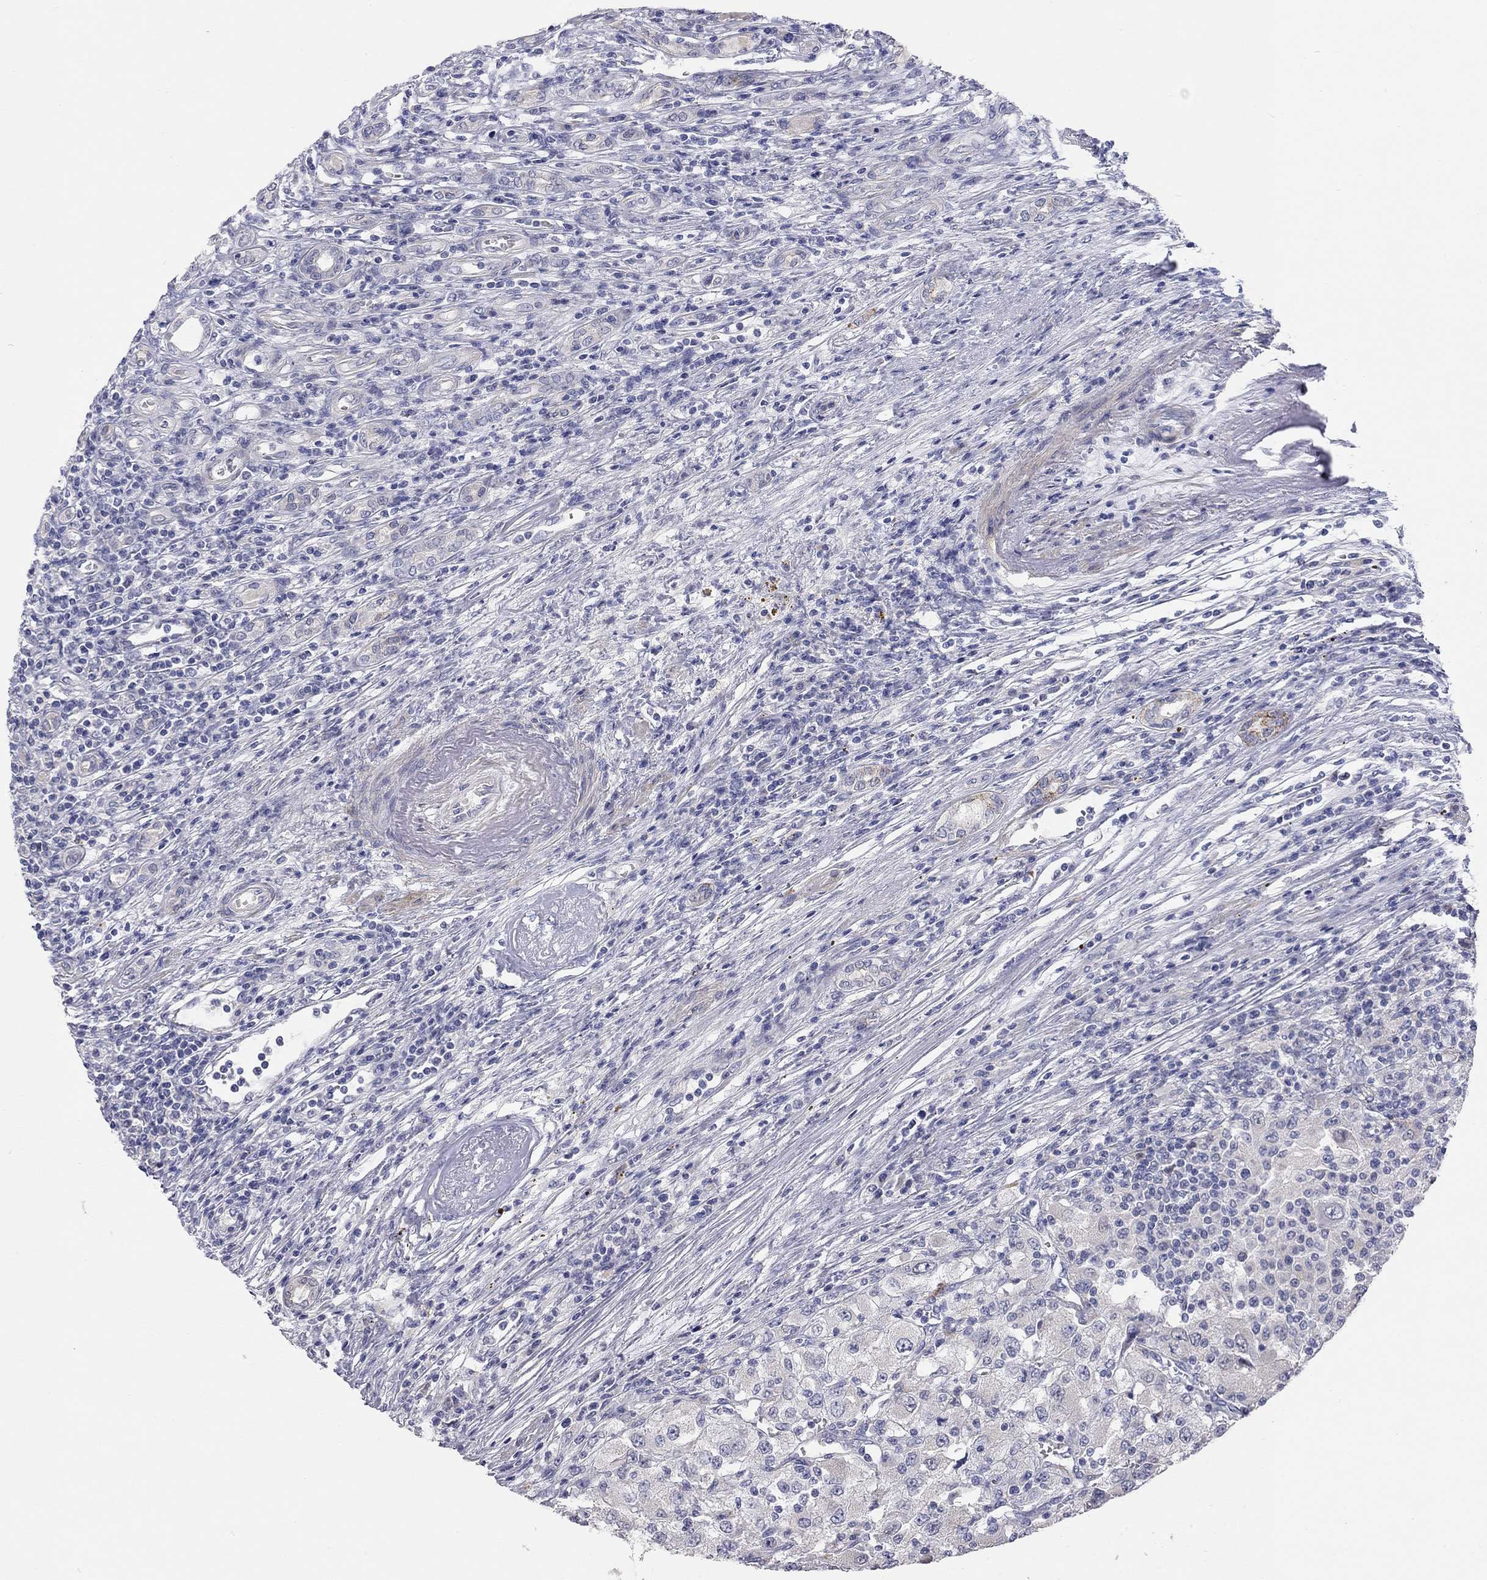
{"staining": {"intensity": "negative", "quantity": "none", "location": "none"}, "tissue": "renal cancer", "cell_type": "Tumor cells", "image_type": "cancer", "snomed": [{"axis": "morphology", "description": "Adenocarcinoma, NOS"}, {"axis": "topography", "description": "Kidney"}], "caption": "Human renal cancer (adenocarcinoma) stained for a protein using IHC reveals no staining in tumor cells.", "gene": "PAPSS2", "patient": {"sex": "female", "age": 67}}